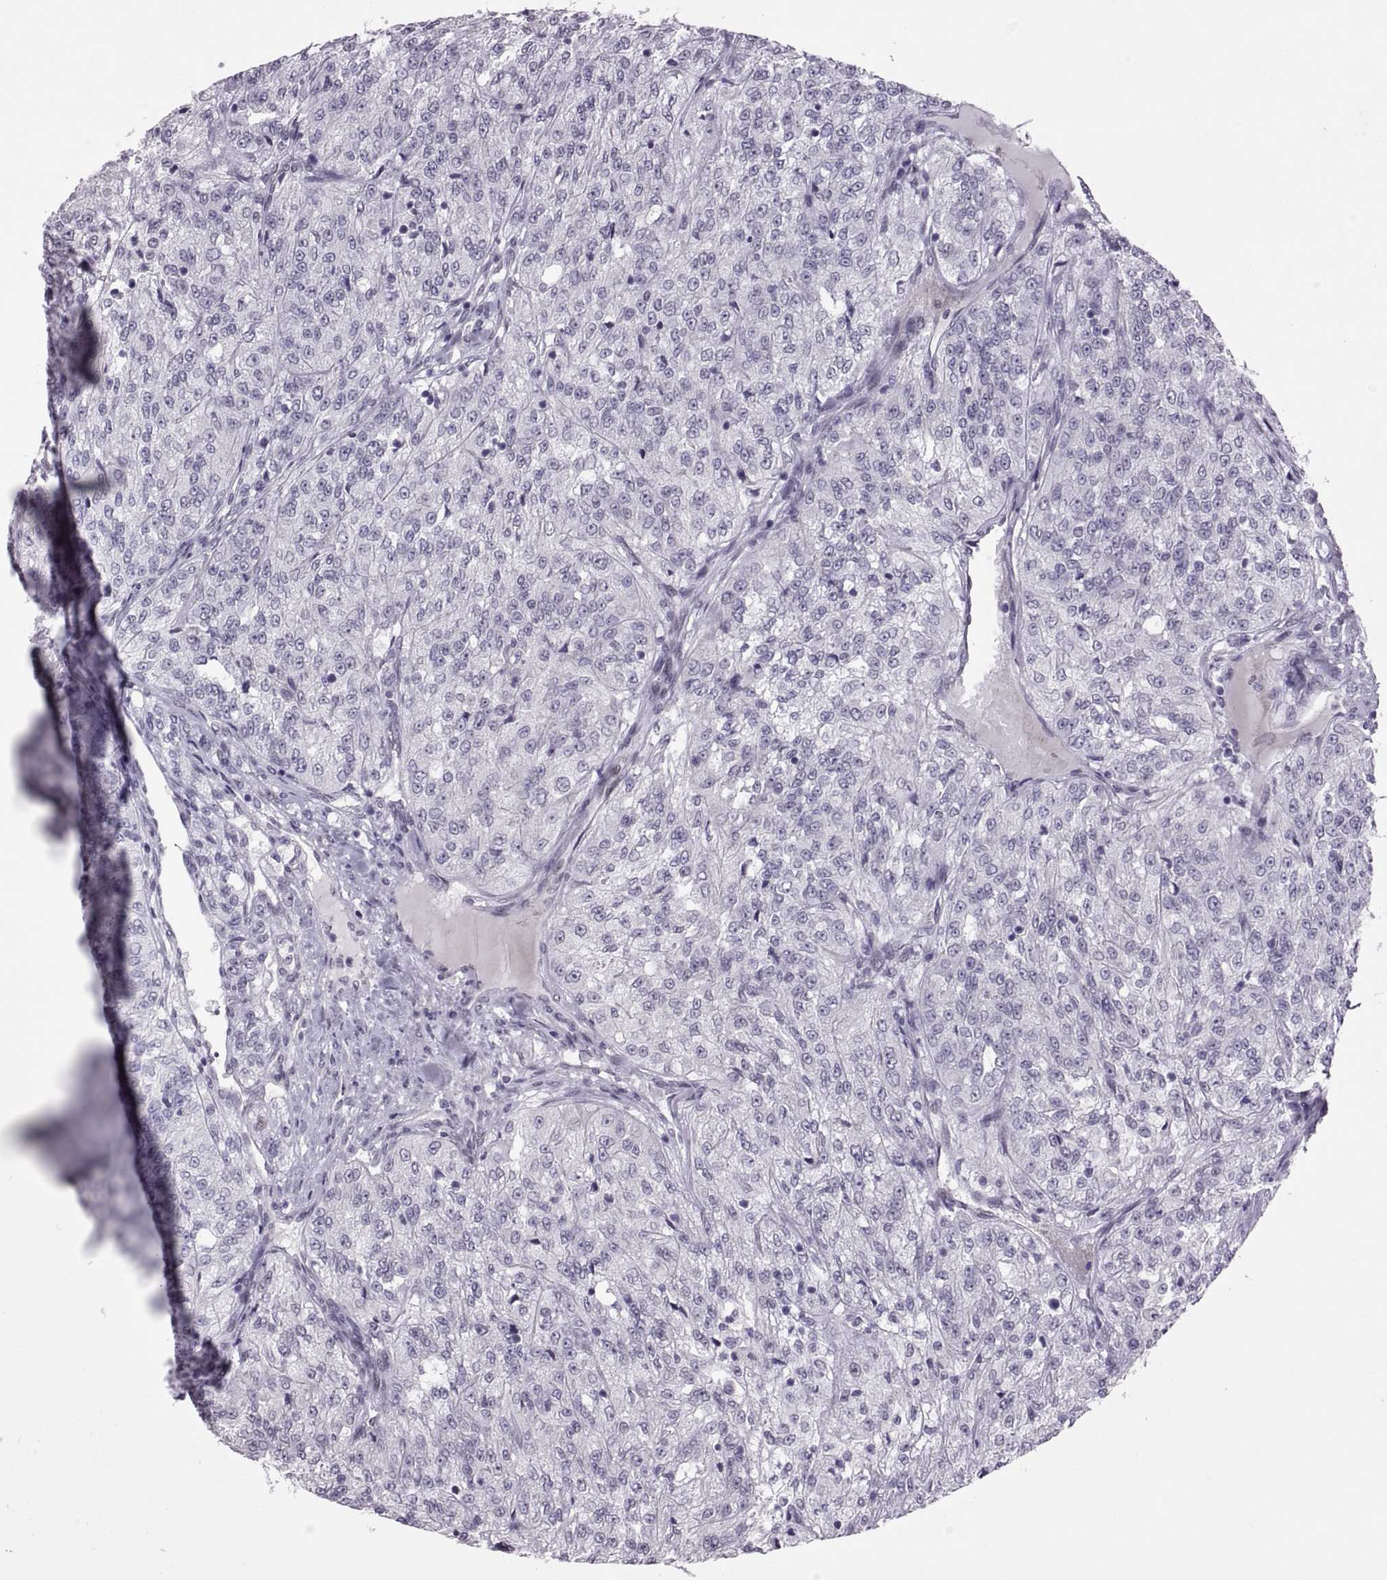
{"staining": {"intensity": "negative", "quantity": "none", "location": "none"}, "tissue": "renal cancer", "cell_type": "Tumor cells", "image_type": "cancer", "snomed": [{"axis": "morphology", "description": "Adenocarcinoma, NOS"}, {"axis": "topography", "description": "Kidney"}], "caption": "Tumor cells are negative for protein expression in human adenocarcinoma (renal).", "gene": "KRT77", "patient": {"sex": "female", "age": 63}}